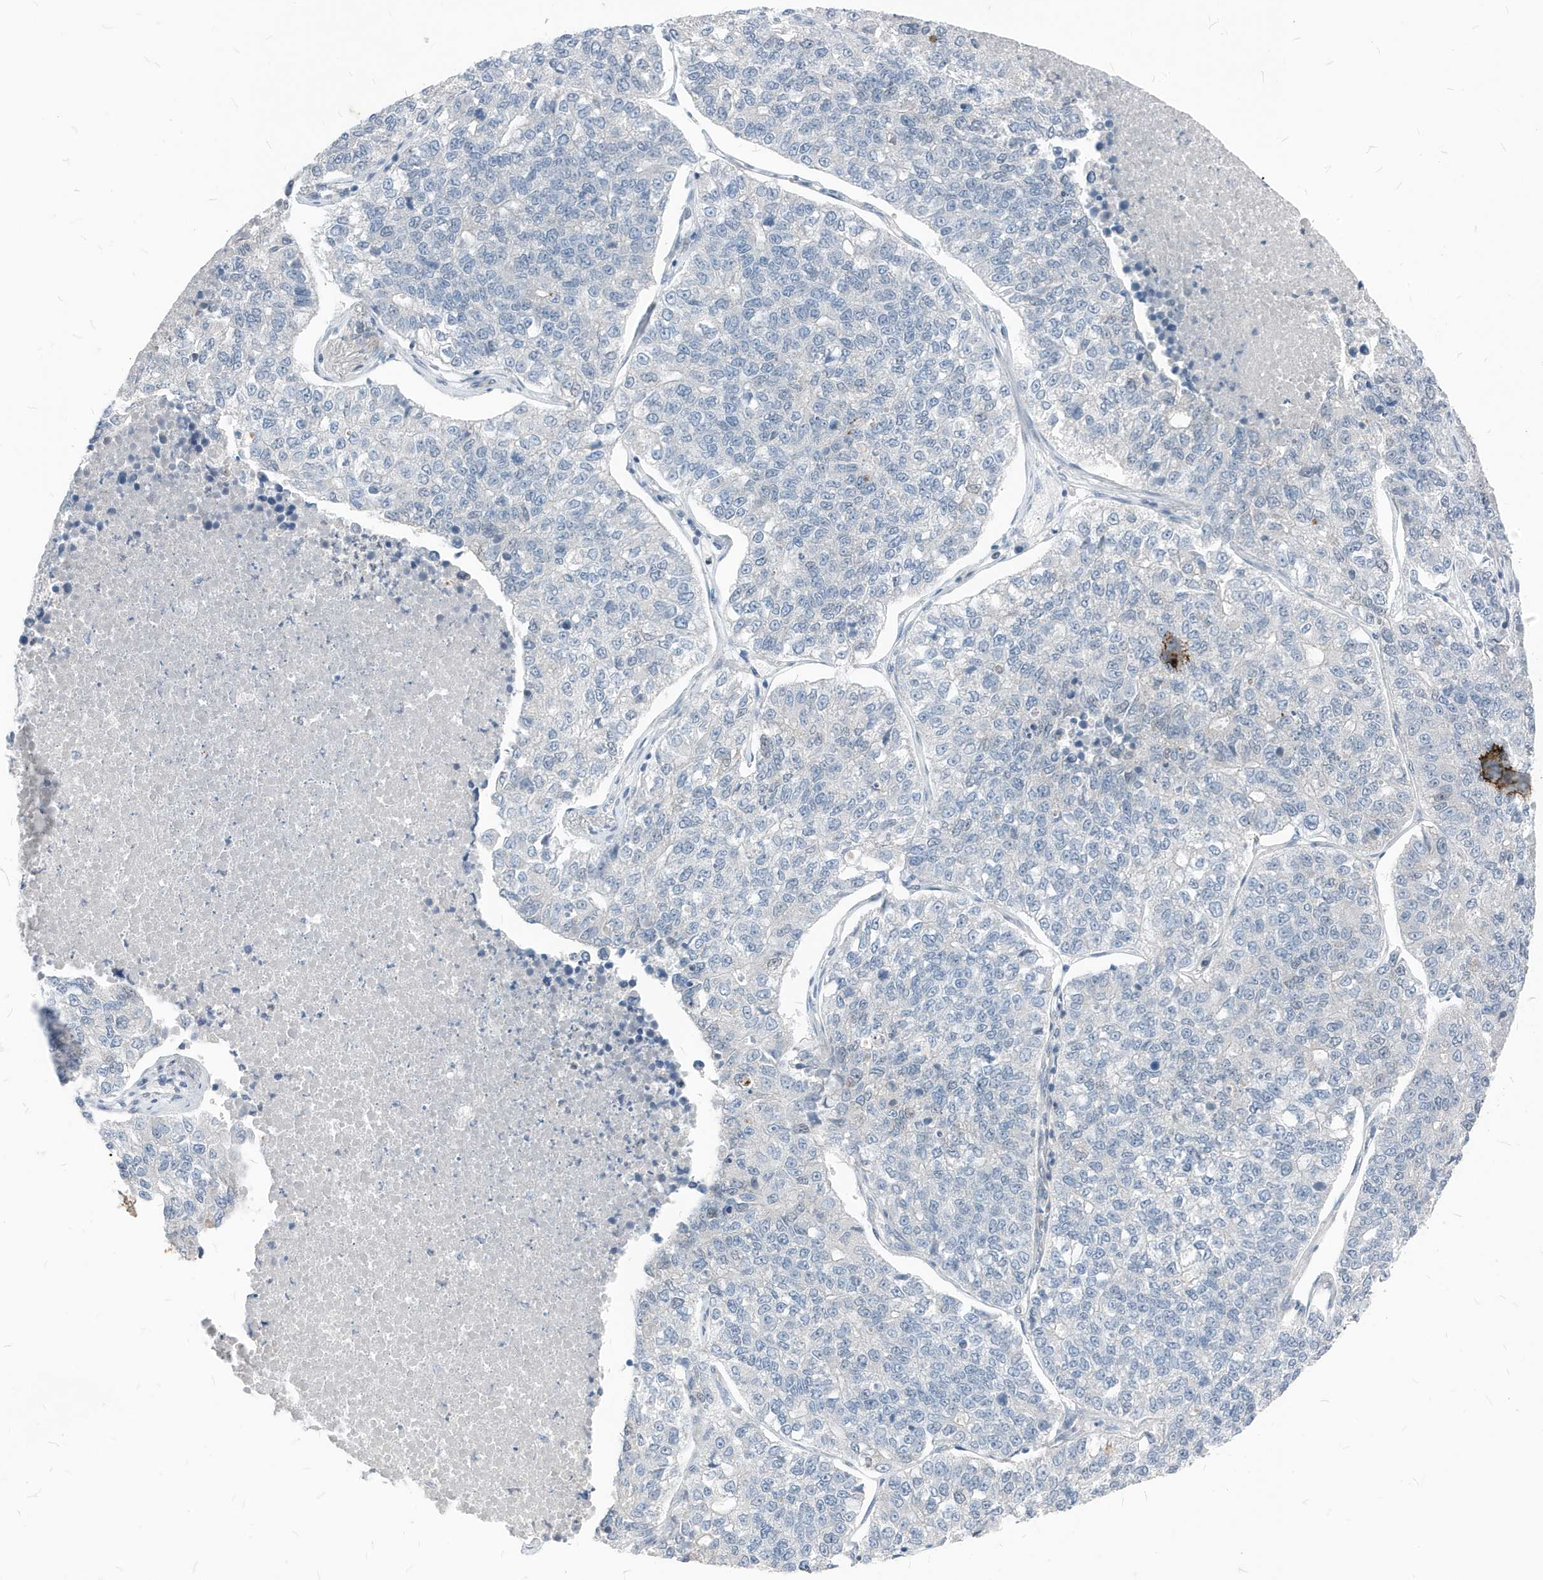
{"staining": {"intensity": "negative", "quantity": "none", "location": "none"}, "tissue": "lung cancer", "cell_type": "Tumor cells", "image_type": "cancer", "snomed": [{"axis": "morphology", "description": "Adenocarcinoma, NOS"}, {"axis": "topography", "description": "Lung"}], "caption": "This is an immunohistochemistry (IHC) photomicrograph of human lung adenocarcinoma. There is no staining in tumor cells.", "gene": "NCOA7", "patient": {"sex": "male", "age": 49}}